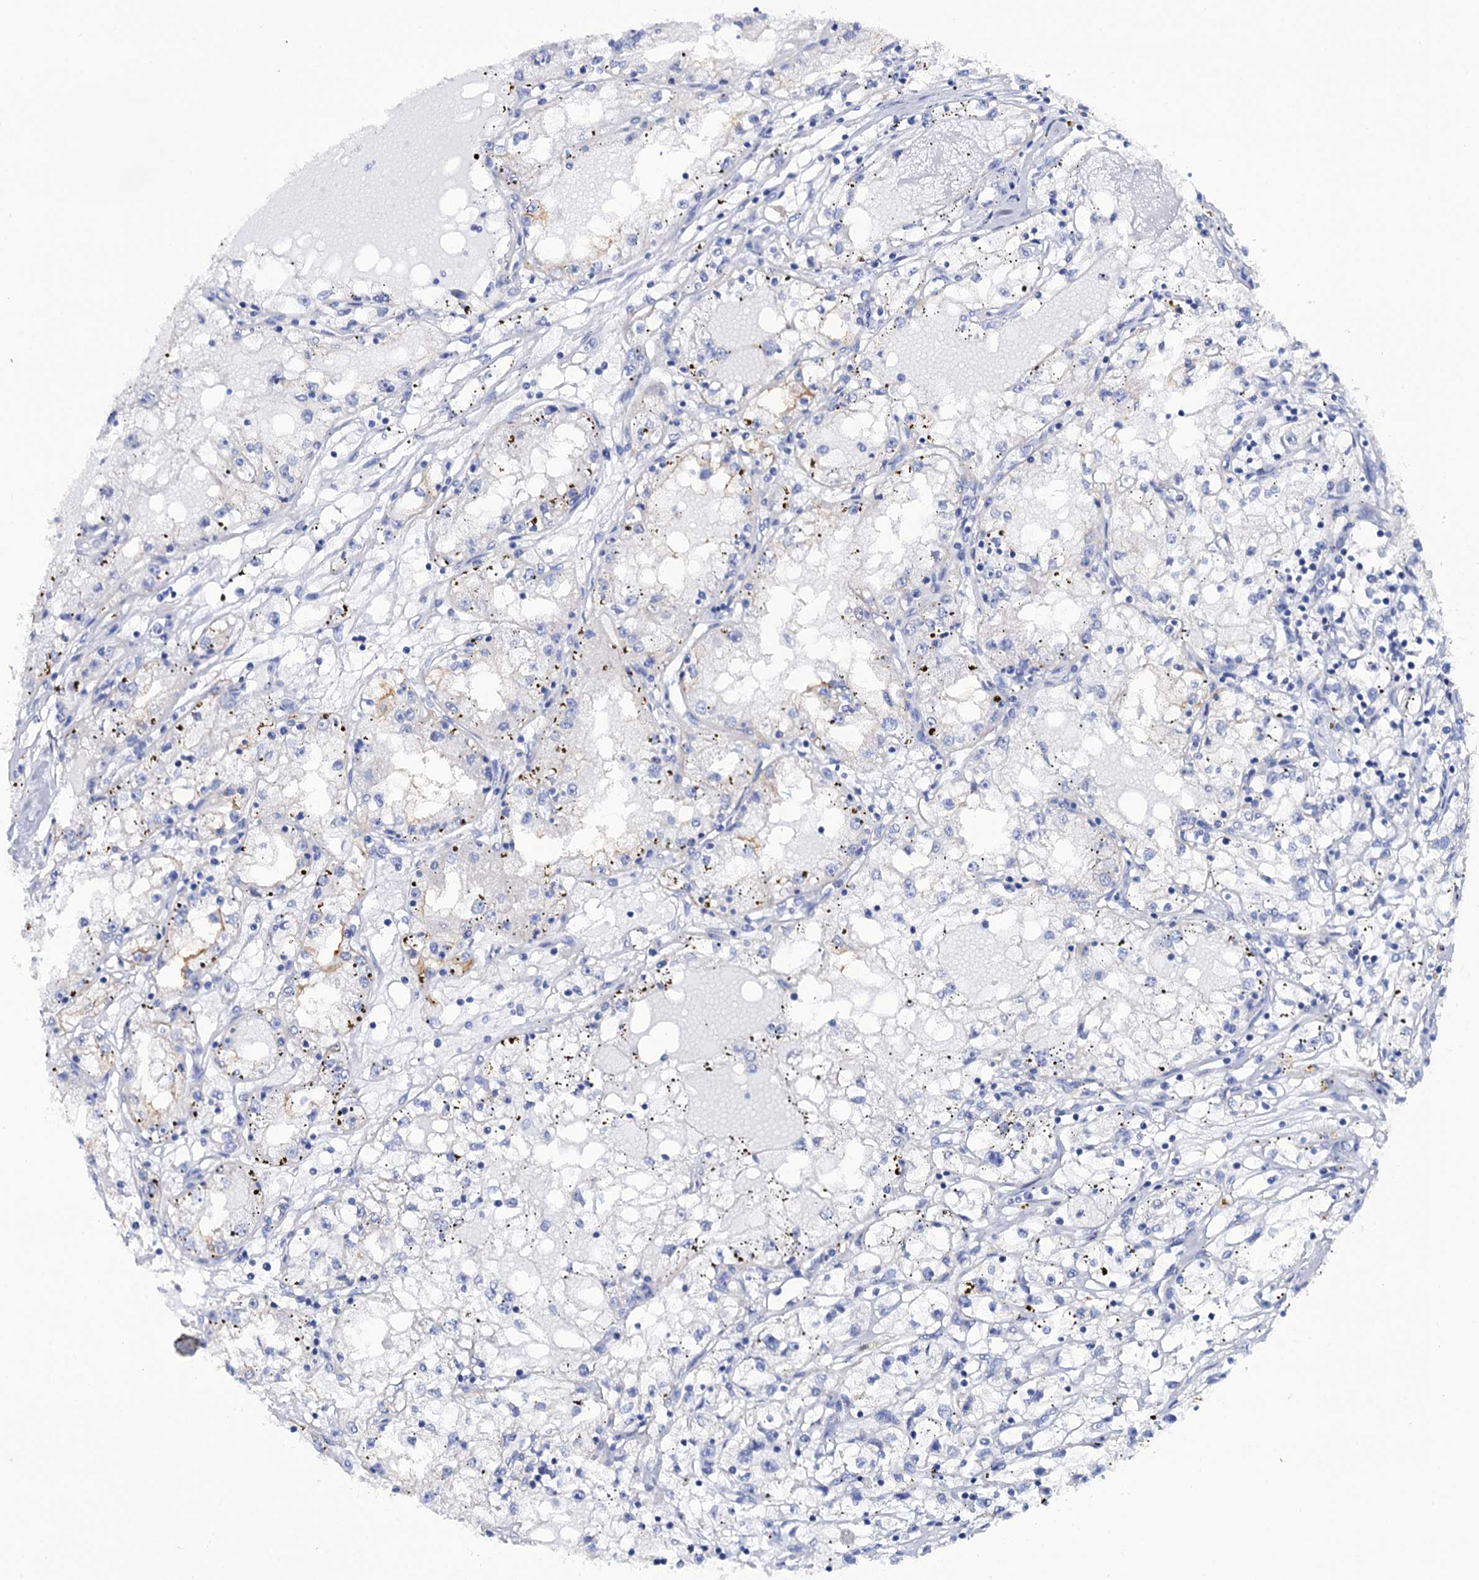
{"staining": {"intensity": "negative", "quantity": "none", "location": "none"}, "tissue": "renal cancer", "cell_type": "Tumor cells", "image_type": "cancer", "snomed": [{"axis": "morphology", "description": "Adenocarcinoma, NOS"}, {"axis": "topography", "description": "Kidney"}], "caption": "Adenocarcinoma (renal) stained for a protein using IHC exhibits no staining tumor cells.", "gene": "RAB3IP", "patient": {"sex": "male", "age": 56}}